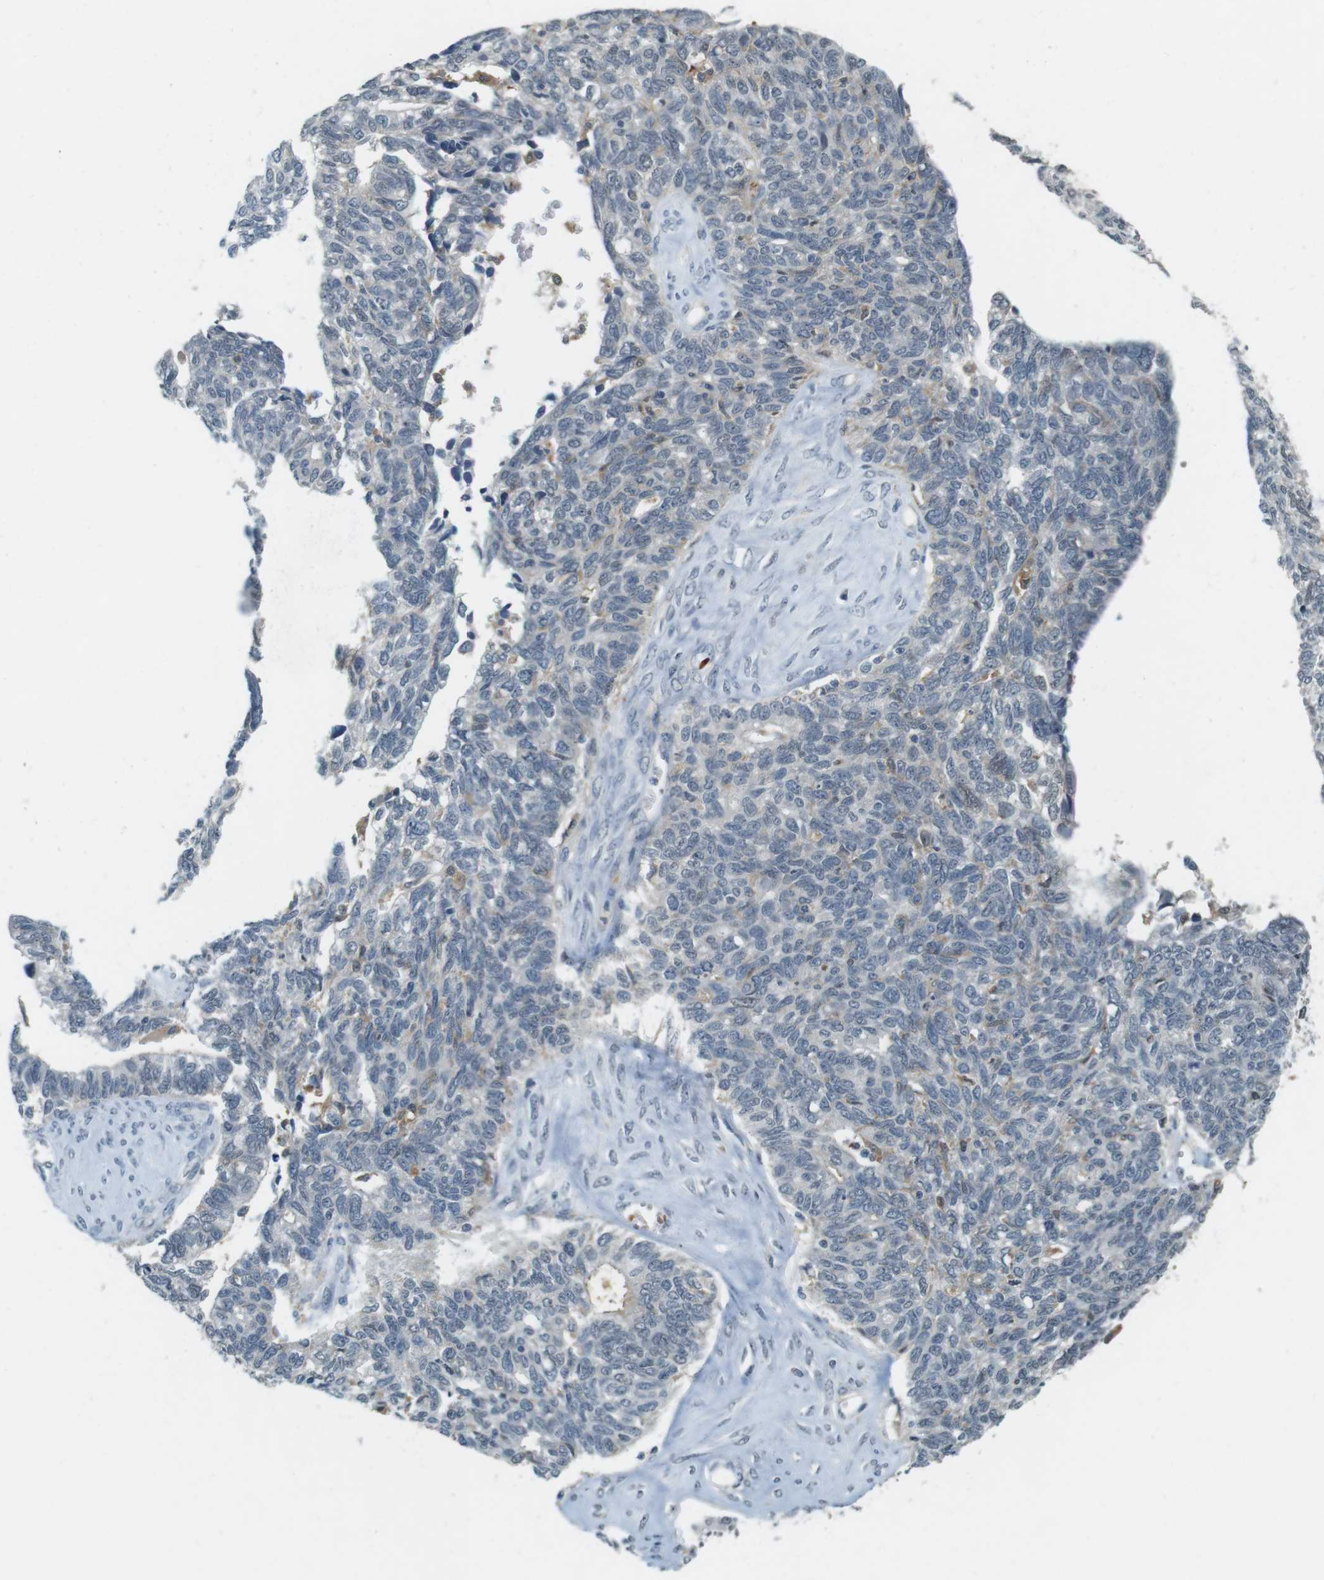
{"staining": {"intensity": "negative", "quantity": "none", "location": "none"}, "tissue": "ovarian cancer", "cell_type": "Tumor cells", "image_type": "cancer", "snomed": [{"axis": "morphology", "description": "Cystadenocarcinoma, serous, NOS"}, {"axis": "topography", "description": "Ovary"}], "caption": "An image of human ovarian serous cystadenocarcinoma is negative for staining in tumor cells.", "gene": "CDK14", "patient": {"sex": "female", "age": 79}}